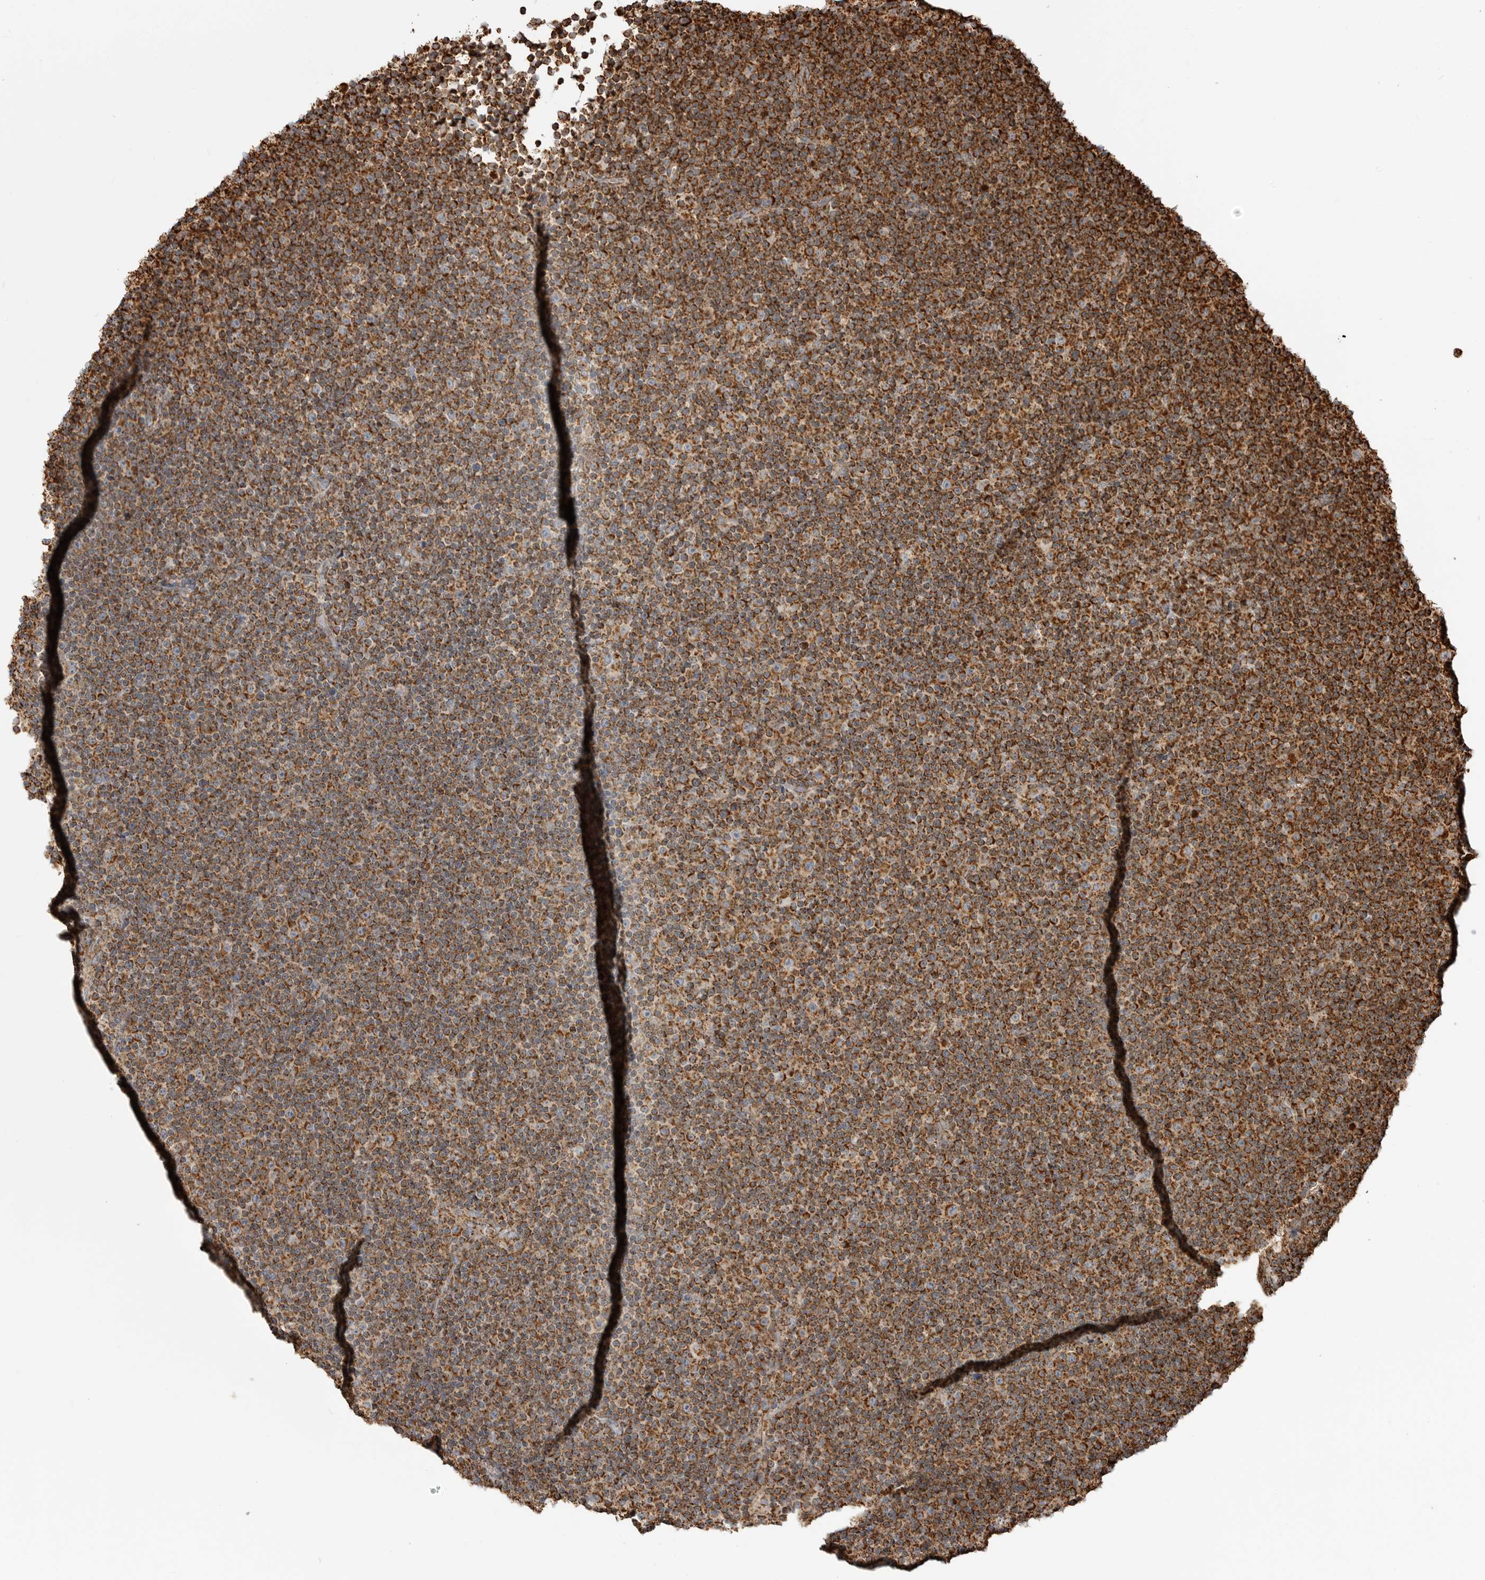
{"staining": {"intensity": "strong", "quantity": ">75%", "location": "cytoplasmic/membranous"}, "tissue": "lymphoma", "cell_type": "Tumor cells", "image_type": "cancer", "snomed": [{"axis": "morphology", "description": "Malignant lymphoma, non-Hodgkin's type, Low grade"}, {"axis": "topography", "description": "Lymph node"}], "caption": "A histopathology image showing strong cytoplasmic/membranous expression in about >75% of tumor cells in lymphoma, as visualized by brown immunohistochemical staining.", "gene": "BMP2K", "patient": {"sex": "female", "age": 67}}